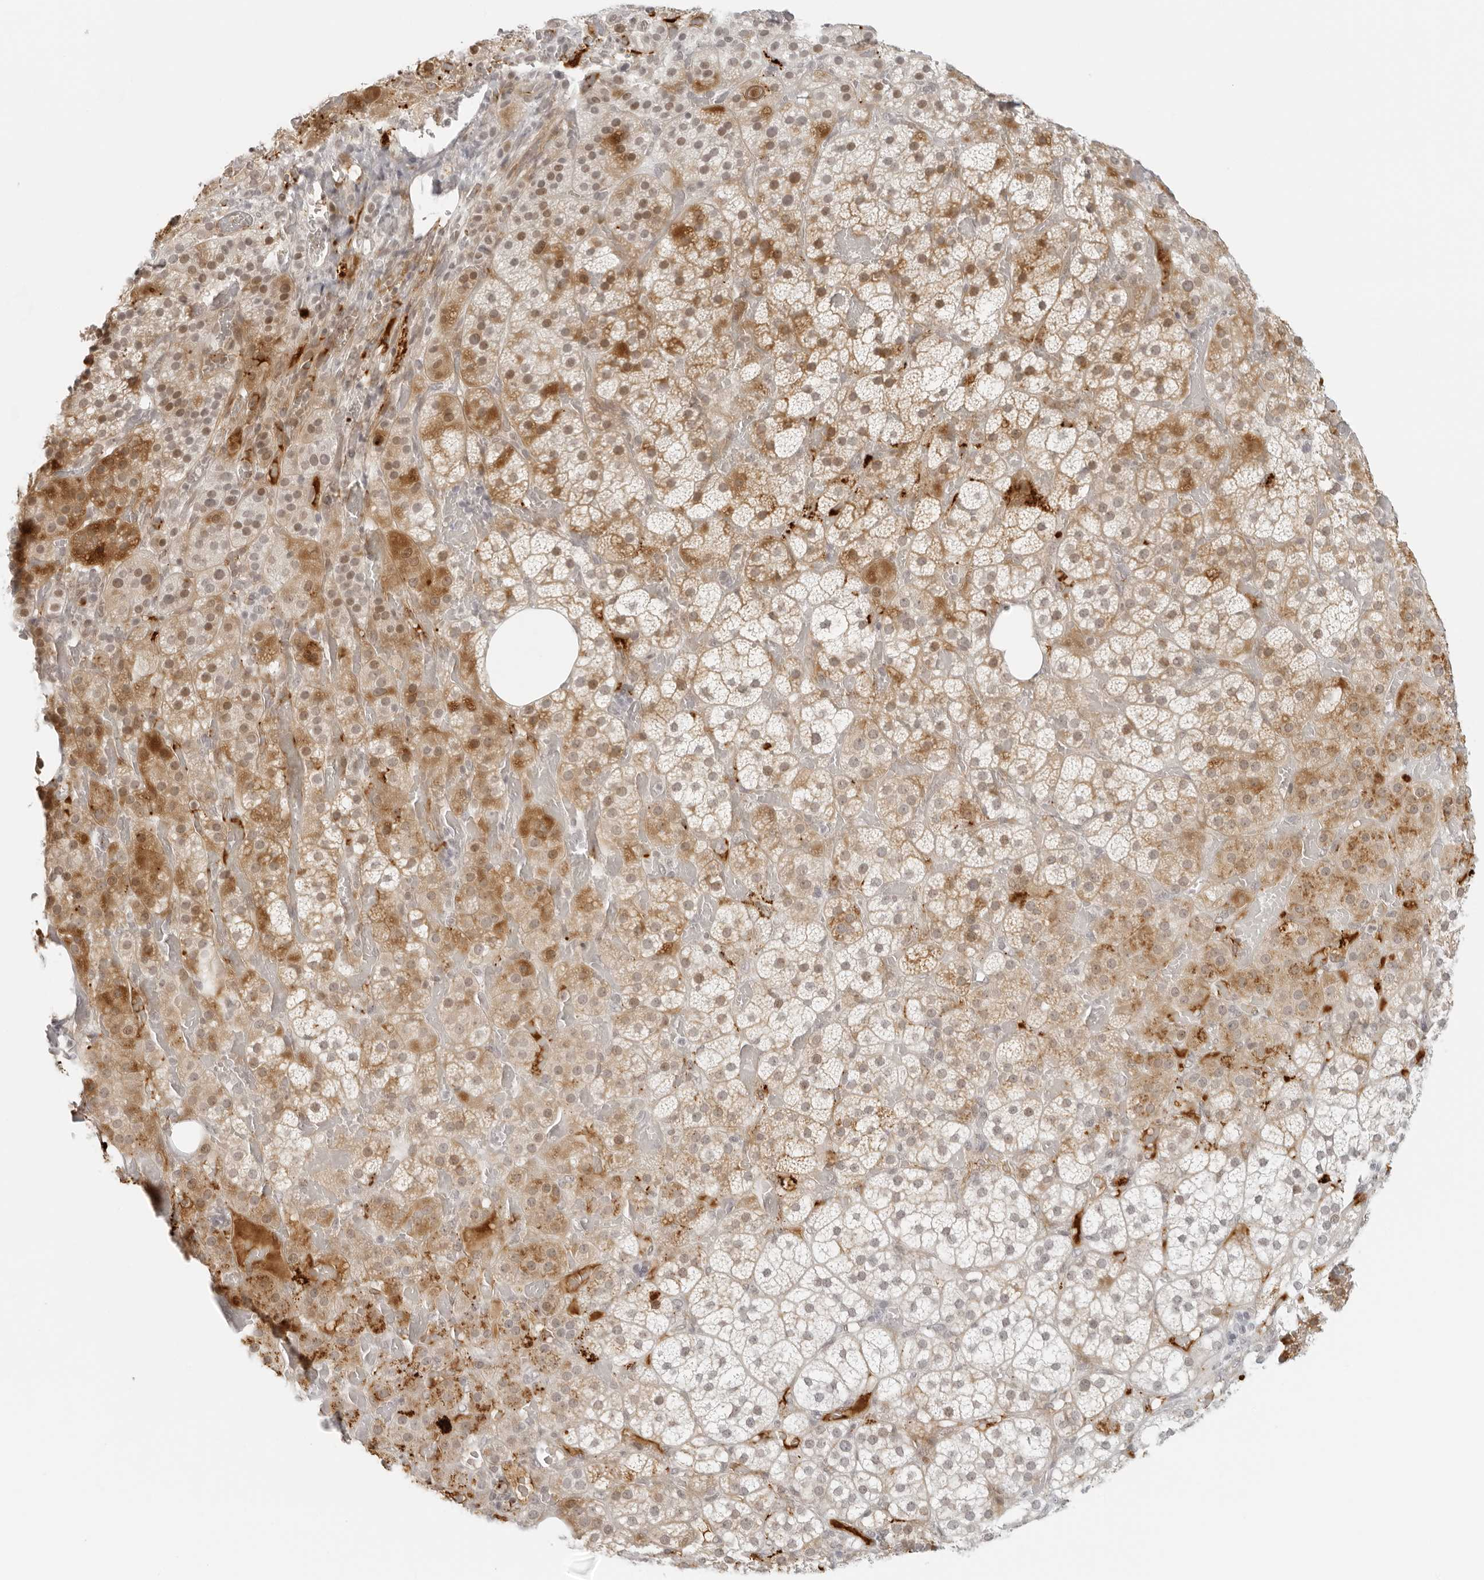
{"staining": {"intensity": "moderate", "quantity": ">75%", "location": "cytoplasmic/membranous"}, "tissue": "adrenal gland", "cell_type": "Glandular cells", "image_type": "normal", "snomed": [{"axis": "morphology", "description": "Normal tissue, NOS"}, {"axis": "topography", "description": "Adrenal gland"}], "caption": "Normal adrenal gland demonstrates moderate cytoplasmic/membranous staining in about >75% of glandular cells.", "gene": "ZNF678", "patient": {"sex": "female", "age": 59}}